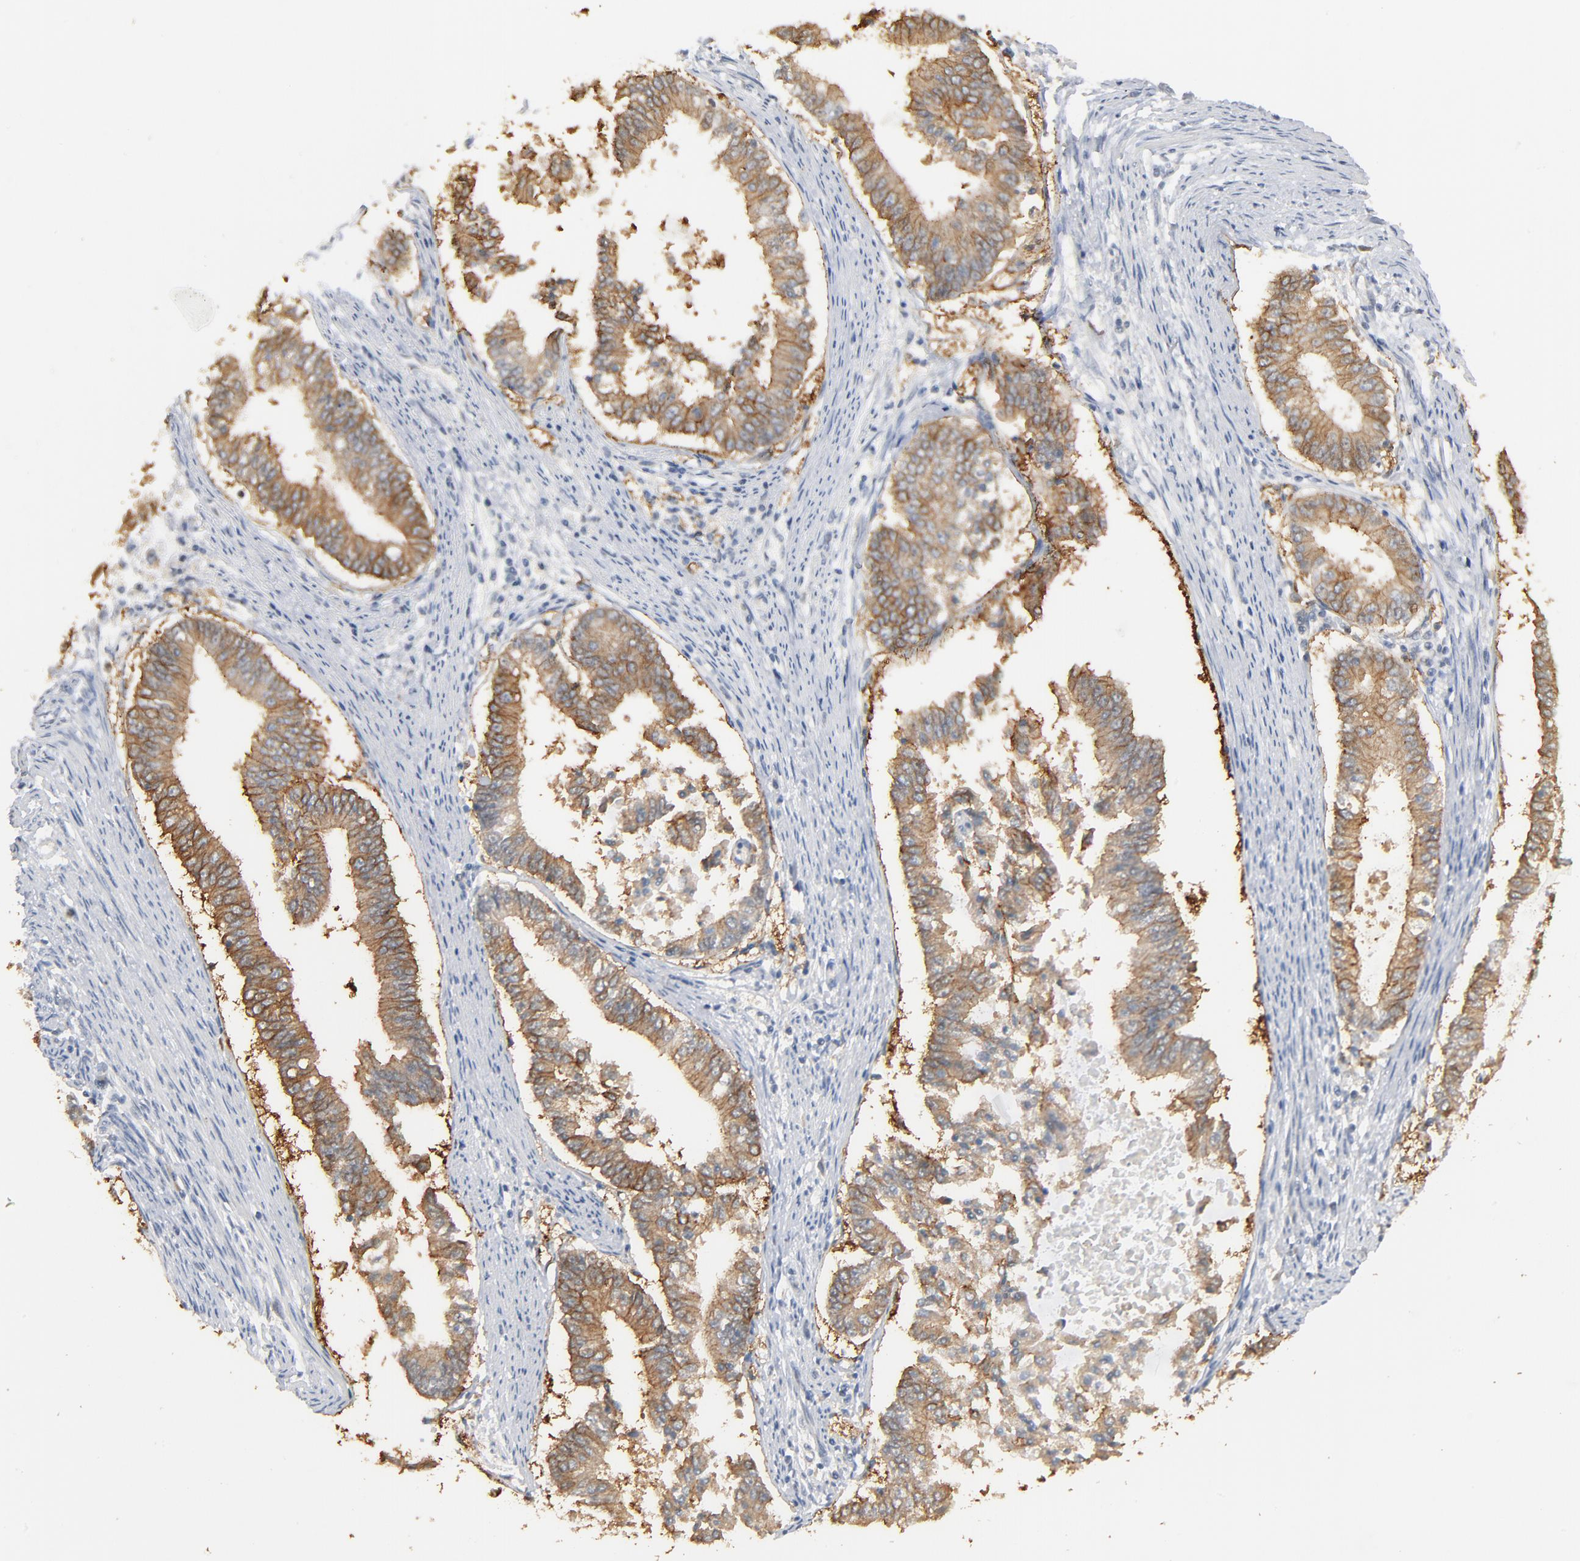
{"staining": {"intensity": "moderate", "quantity": ">75%", "location": "cytoplasmic/membranous"}, "tissue": "endometrial cancer", "cell_type": "Tumor cells", "image_type": "cancer", "snomed": [{"axis": "morphology", "description": "Adenocarcinoma, NOS"}, {"axis": "topography", "description": "Endometrium"}], "caption": "Immunohistochemistry image of endometrial cancer stained for a protein (brown), which reveals medium levels of moderate cytoplasmic/membranous staining in approximately >75% of tumor cells.", "gene": "EPCAM", "patient": {"sex": "female", "age": 63}}